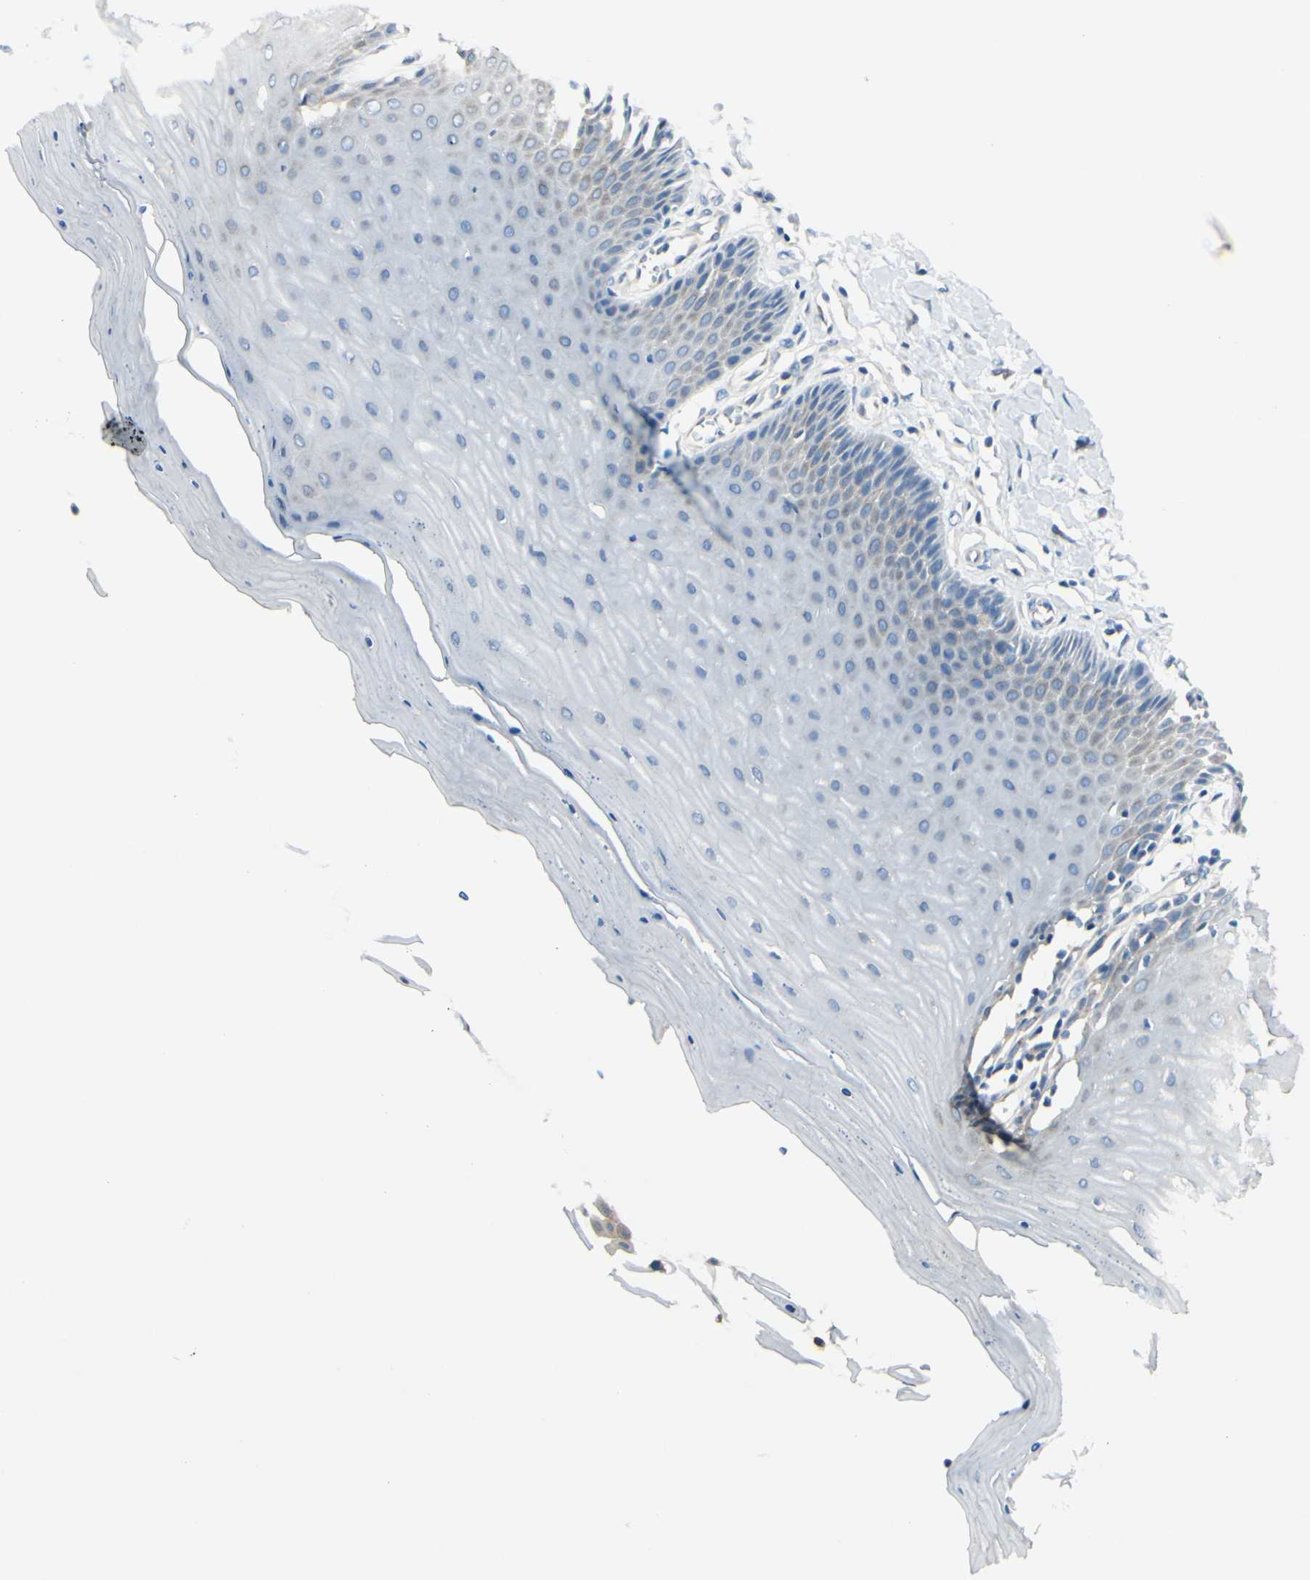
{"staining": {"intensity": "moderate", "quantity": ">75%", "location": "cytoplasmic/membranous"}, "tissue": "cervix", "cell_type": "Glandular cells", "image_type": "normal", "snomed": [{"axis": "morphology", "description": "Normal tissue, NOS"}, {"axis": "topography", "description": "Cervix"}], "caption": "This is an image of immunohistochemistry staining of normal cervix, which shows moderate expression in the cytoplasmic/membranous of glandular cells.", "gene": "SELENOS", "patient": {"sex": "female", "age": 55}}